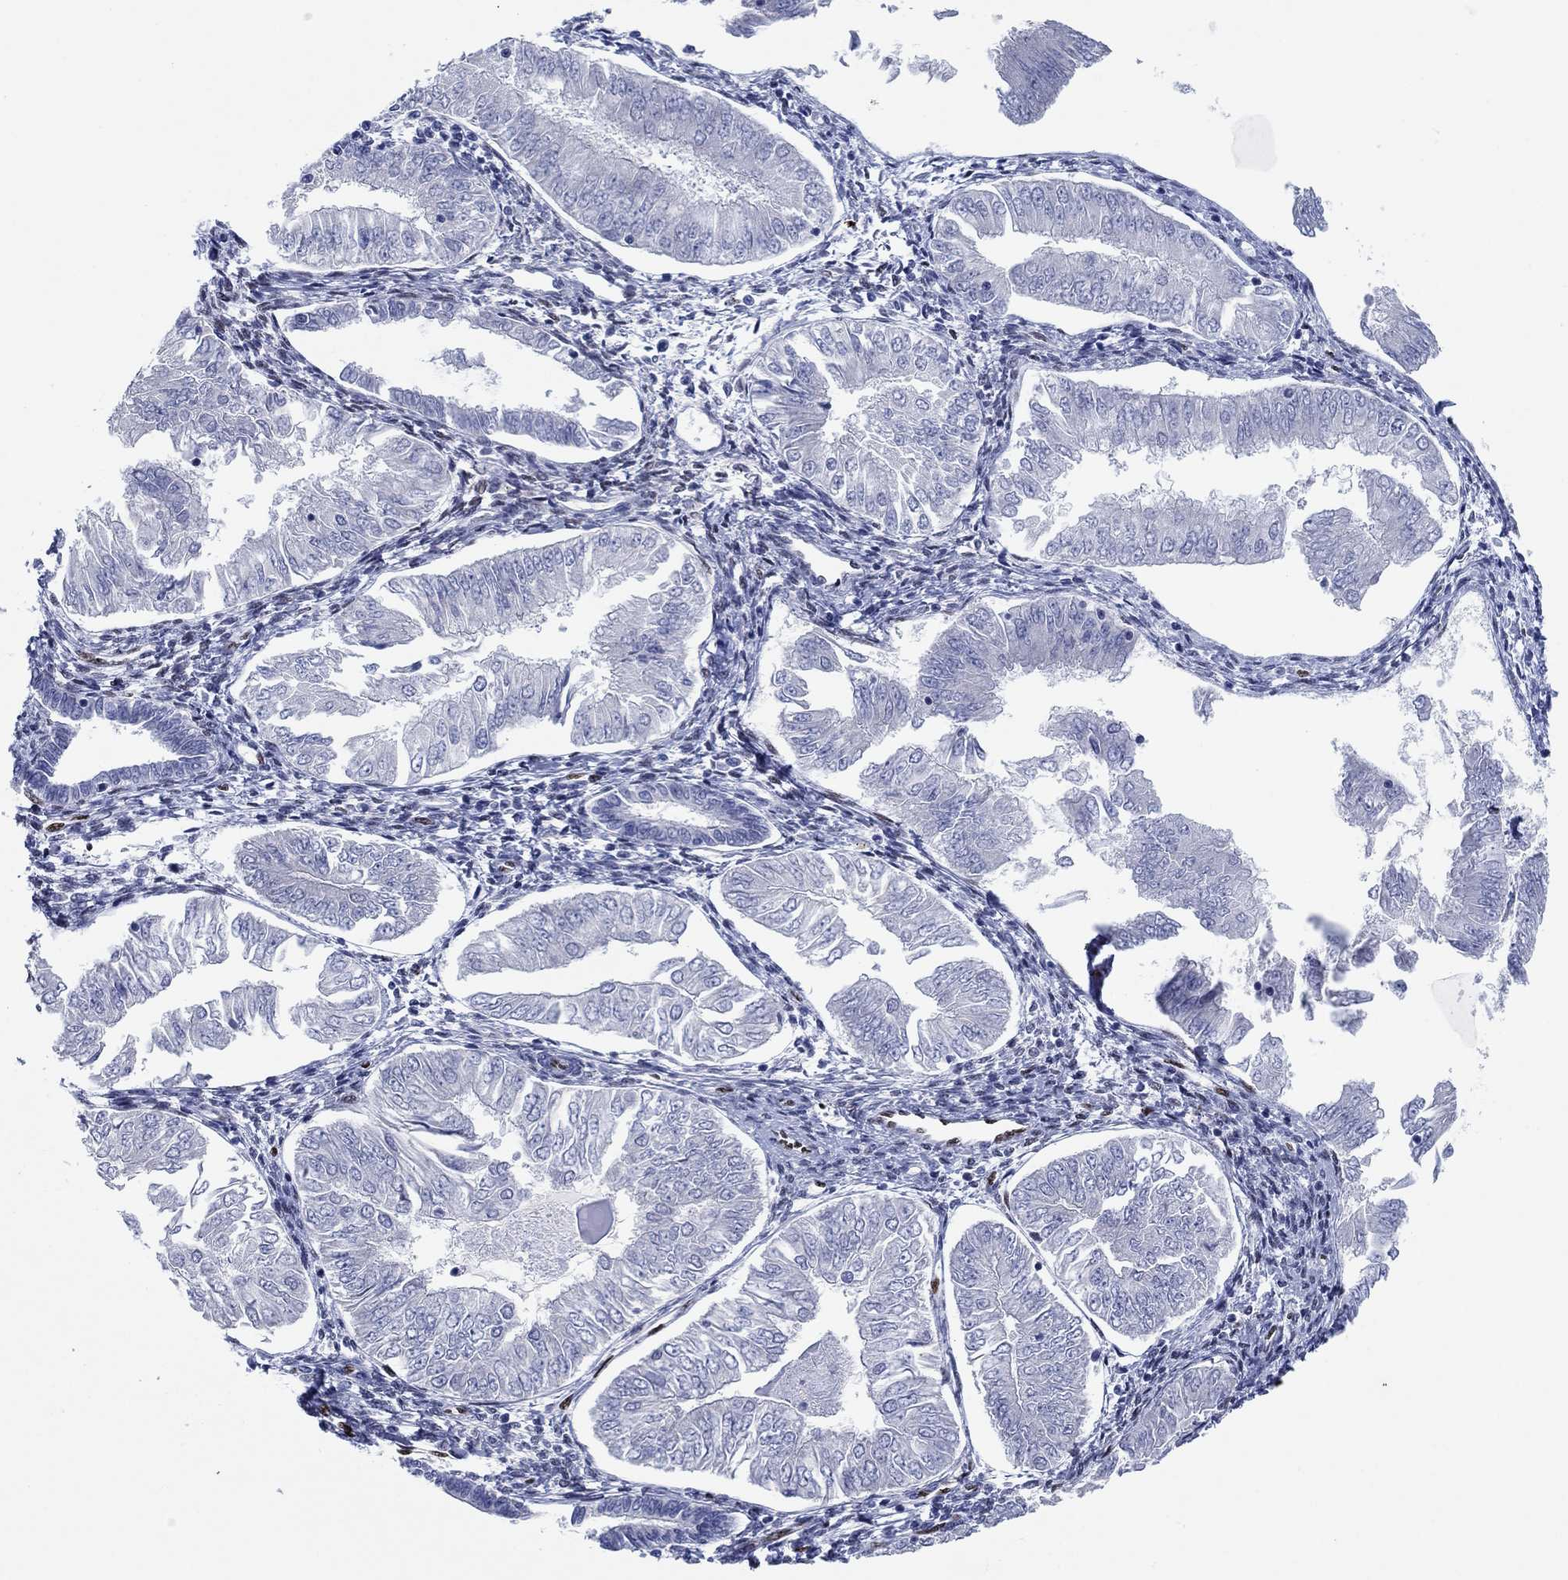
{"staining": {"intensity": "negative", "quantity": "none", "location": "none"}, "tissue": "endometrial cancer", "cell_type": "Tumor cells", "image_type": "cancer", "snomed": [{"axis": "morphology", "description": "Adenocarcinoma, NOS"}, {"axis": "topography", "description": "Endometrium"}], "caption": "Adenocarcinoma (endometrial) was stained to show a protein in brown. There is no significant positivity in tumor cells. (DAB IHC with hematoxylin counter stain).", "gene": "ZEB1", "patient": {"sex": "female", "age": 53}}